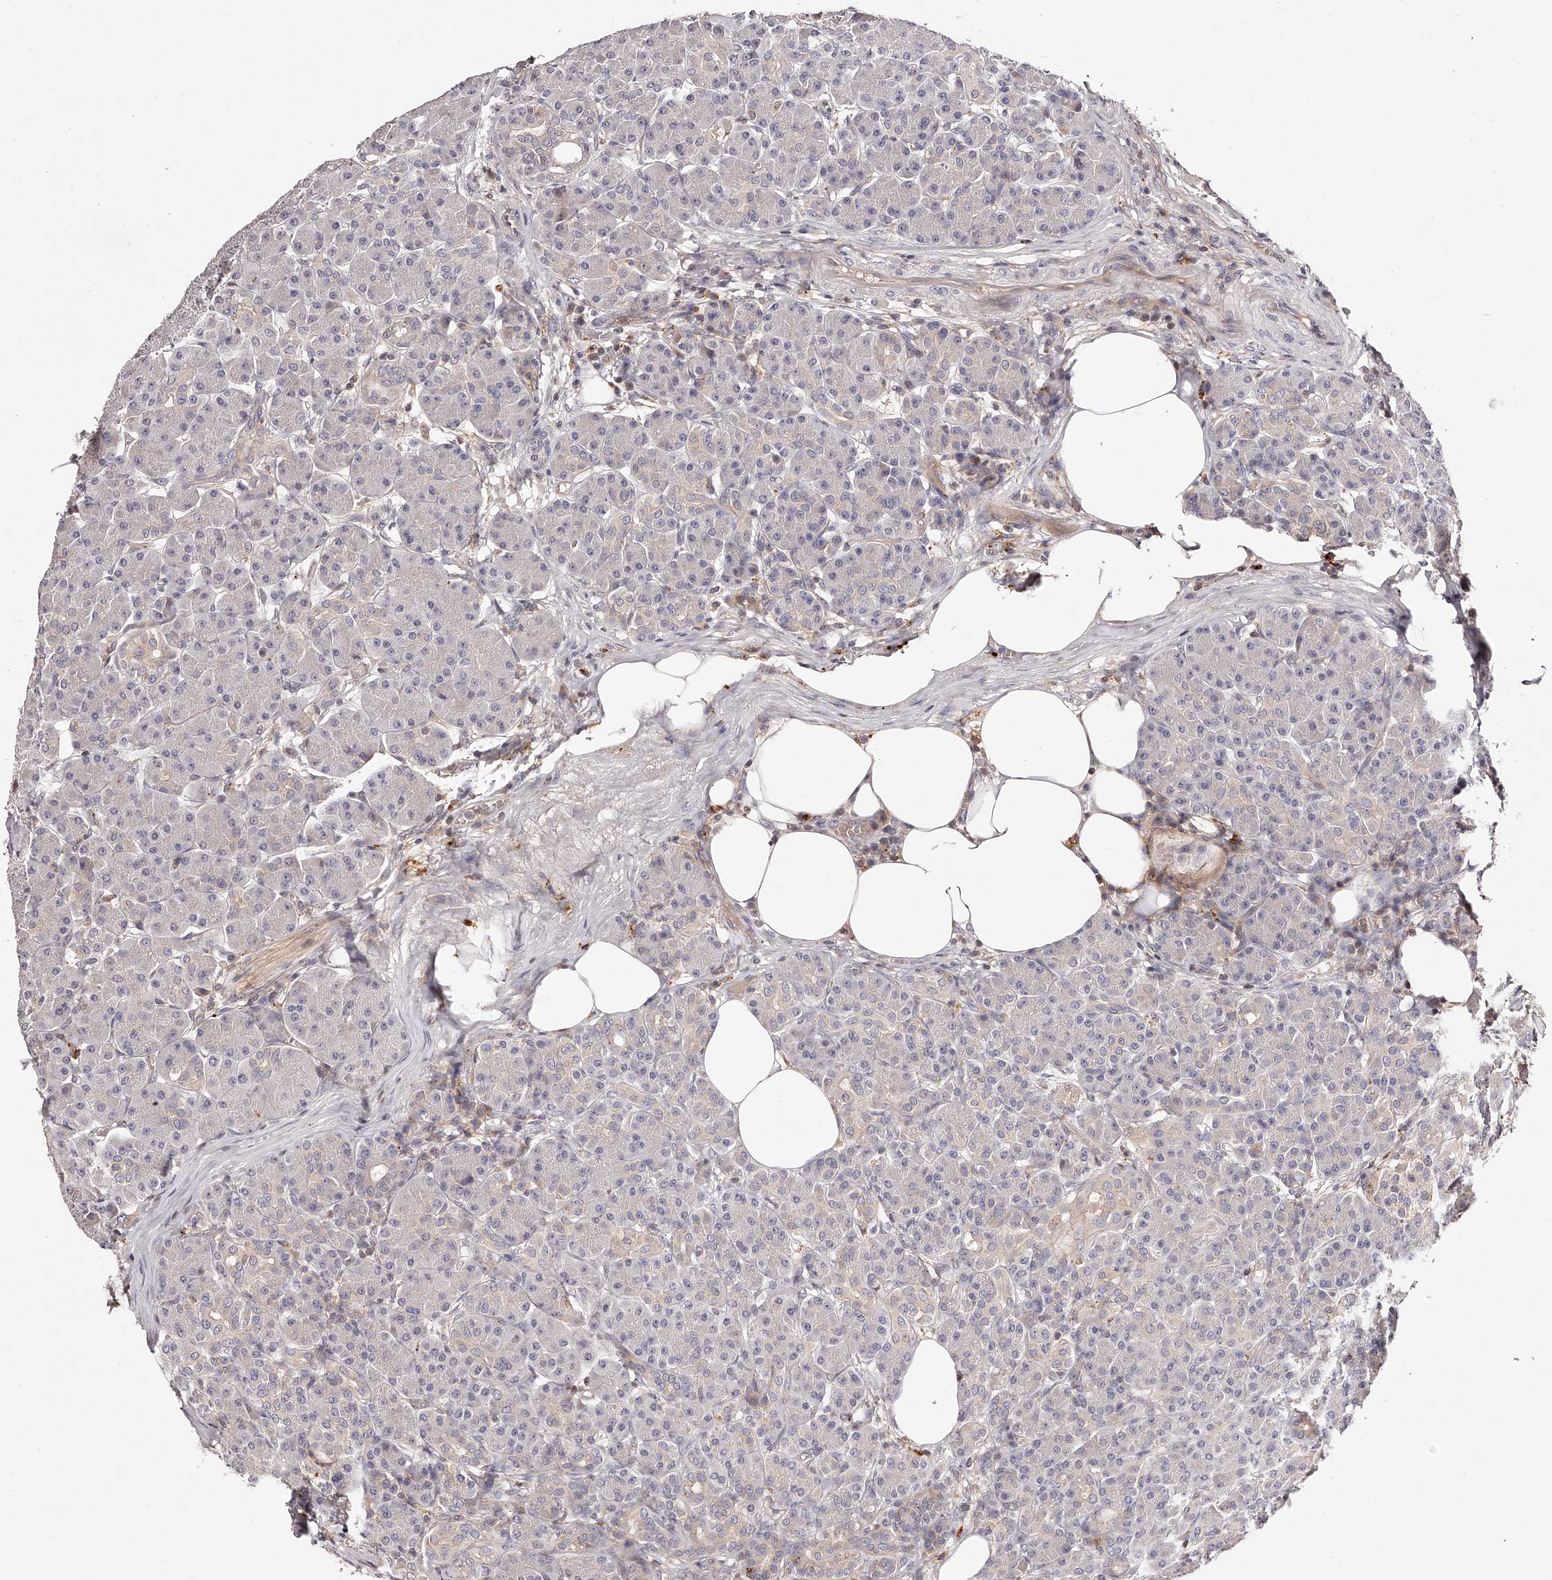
{"staining": {"intensity": "negative", "quantity": "none", "location": "none"}, "tissue": "pancreas", "cell_type": "Exocrine glandular cells", "image_type": "normal", "snomed": [{"axis": "morphology", "description": "Normal tissue, NOS"}, {"axis": "topography", "description": "Pancreas"}], "caption": "A photomicrograph of pancreas stained for a protein shows no brown staining in exocrine glandular cells. (DAB (3,3'-diaminobenzidine) immunohistochemistry, high magnification).", "gene": "PHACTR1", "patient": {"sex": "male", "age": 63}}